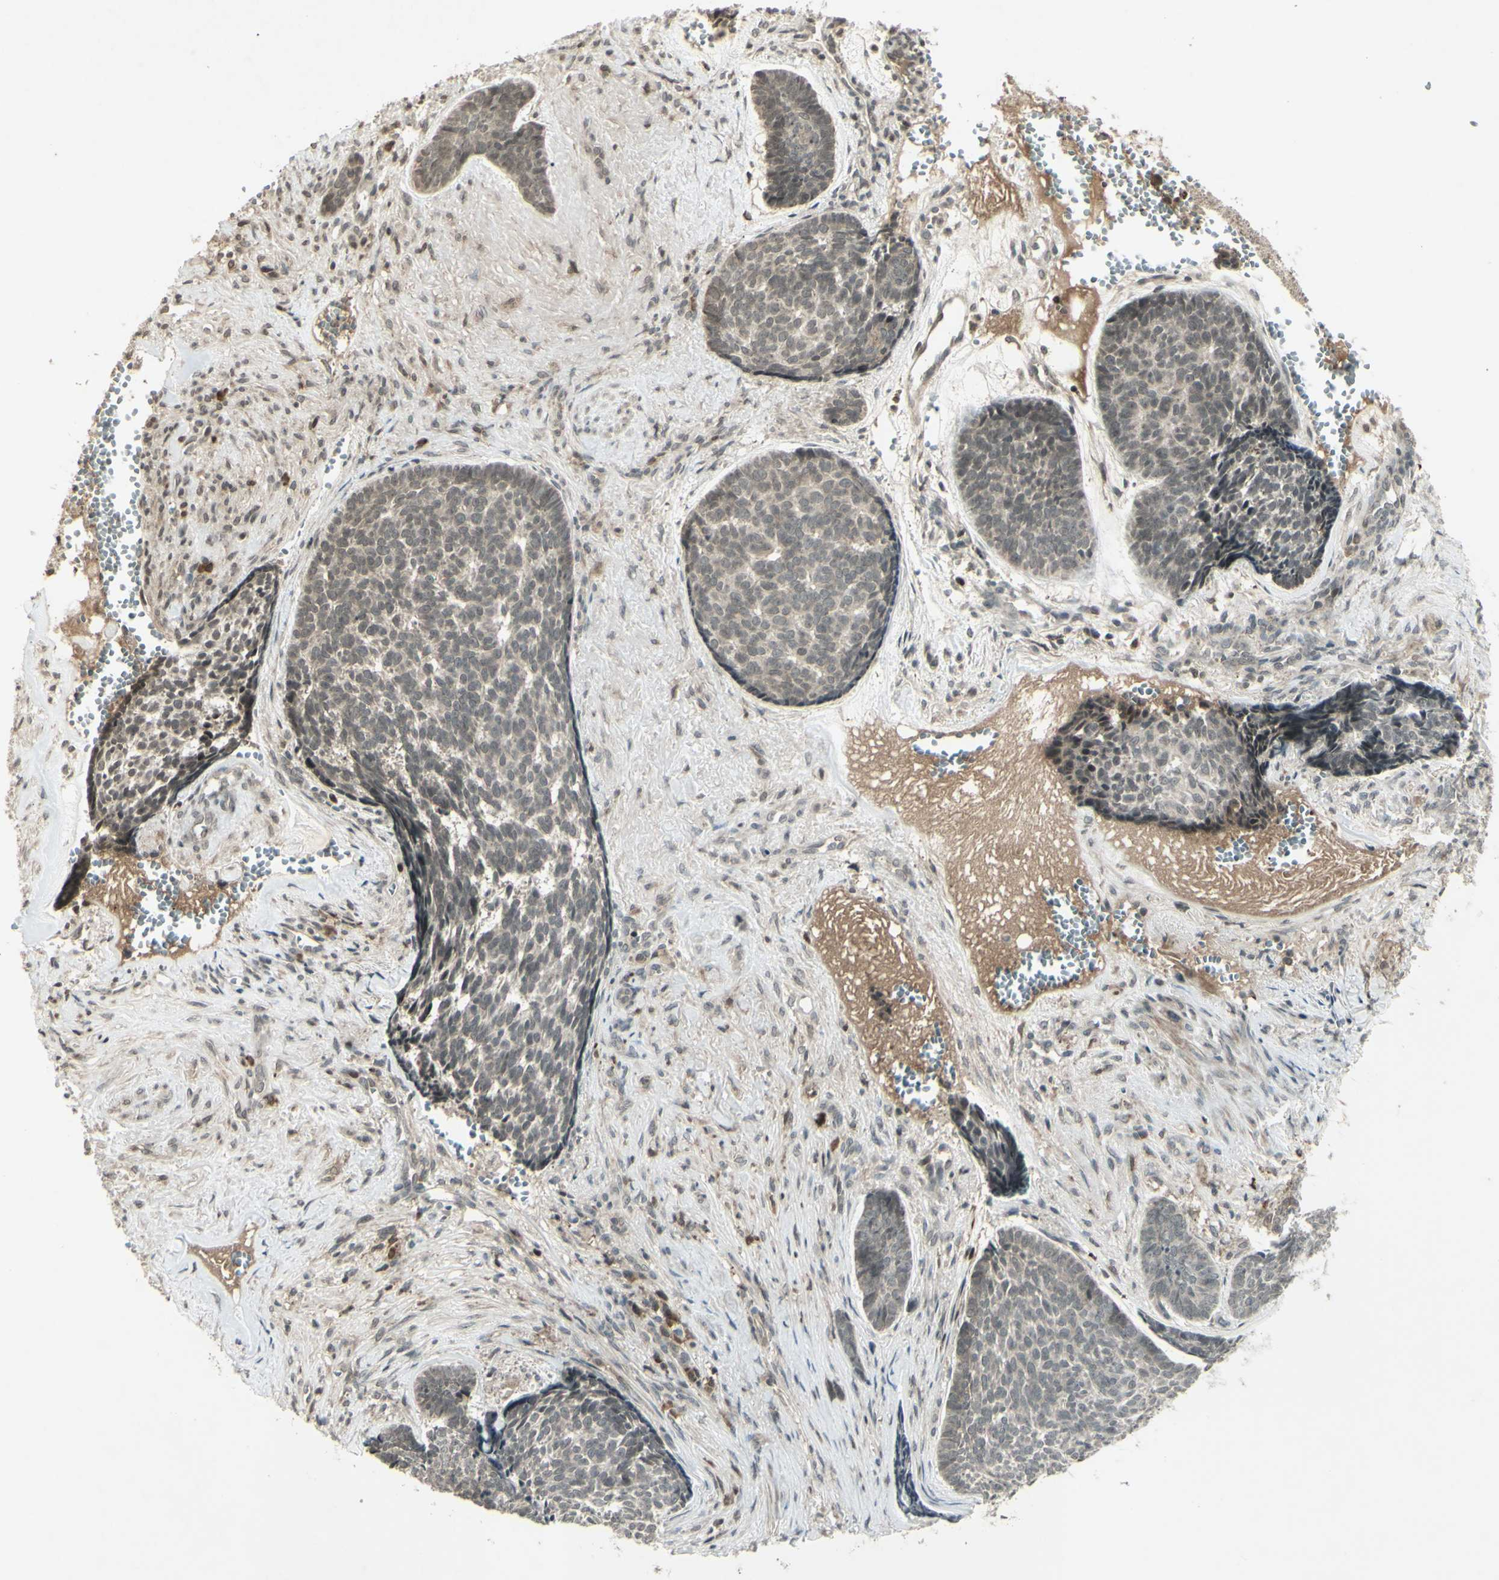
{"staining": {"intensity": "weak", "quantity": "25%-75%", "location": "cytoplasmic/membranous"}, "tissue": "skin cancer", "cell_type": "Tumor cells", "image_type": "cancer", "snomed": [{"axis": "morphology", "description": "Basal cell carcinoma"}, {"axis": "topography", "description": "Skin"}], "caption": "Skin cancer was stained to show a protein in brown. There is low levels of weak cytoplasmic/membranous expression in about 25%-75% of tumor cells.", "gene": "BLNK", "patient": {"sex": "male", "age": 84}}